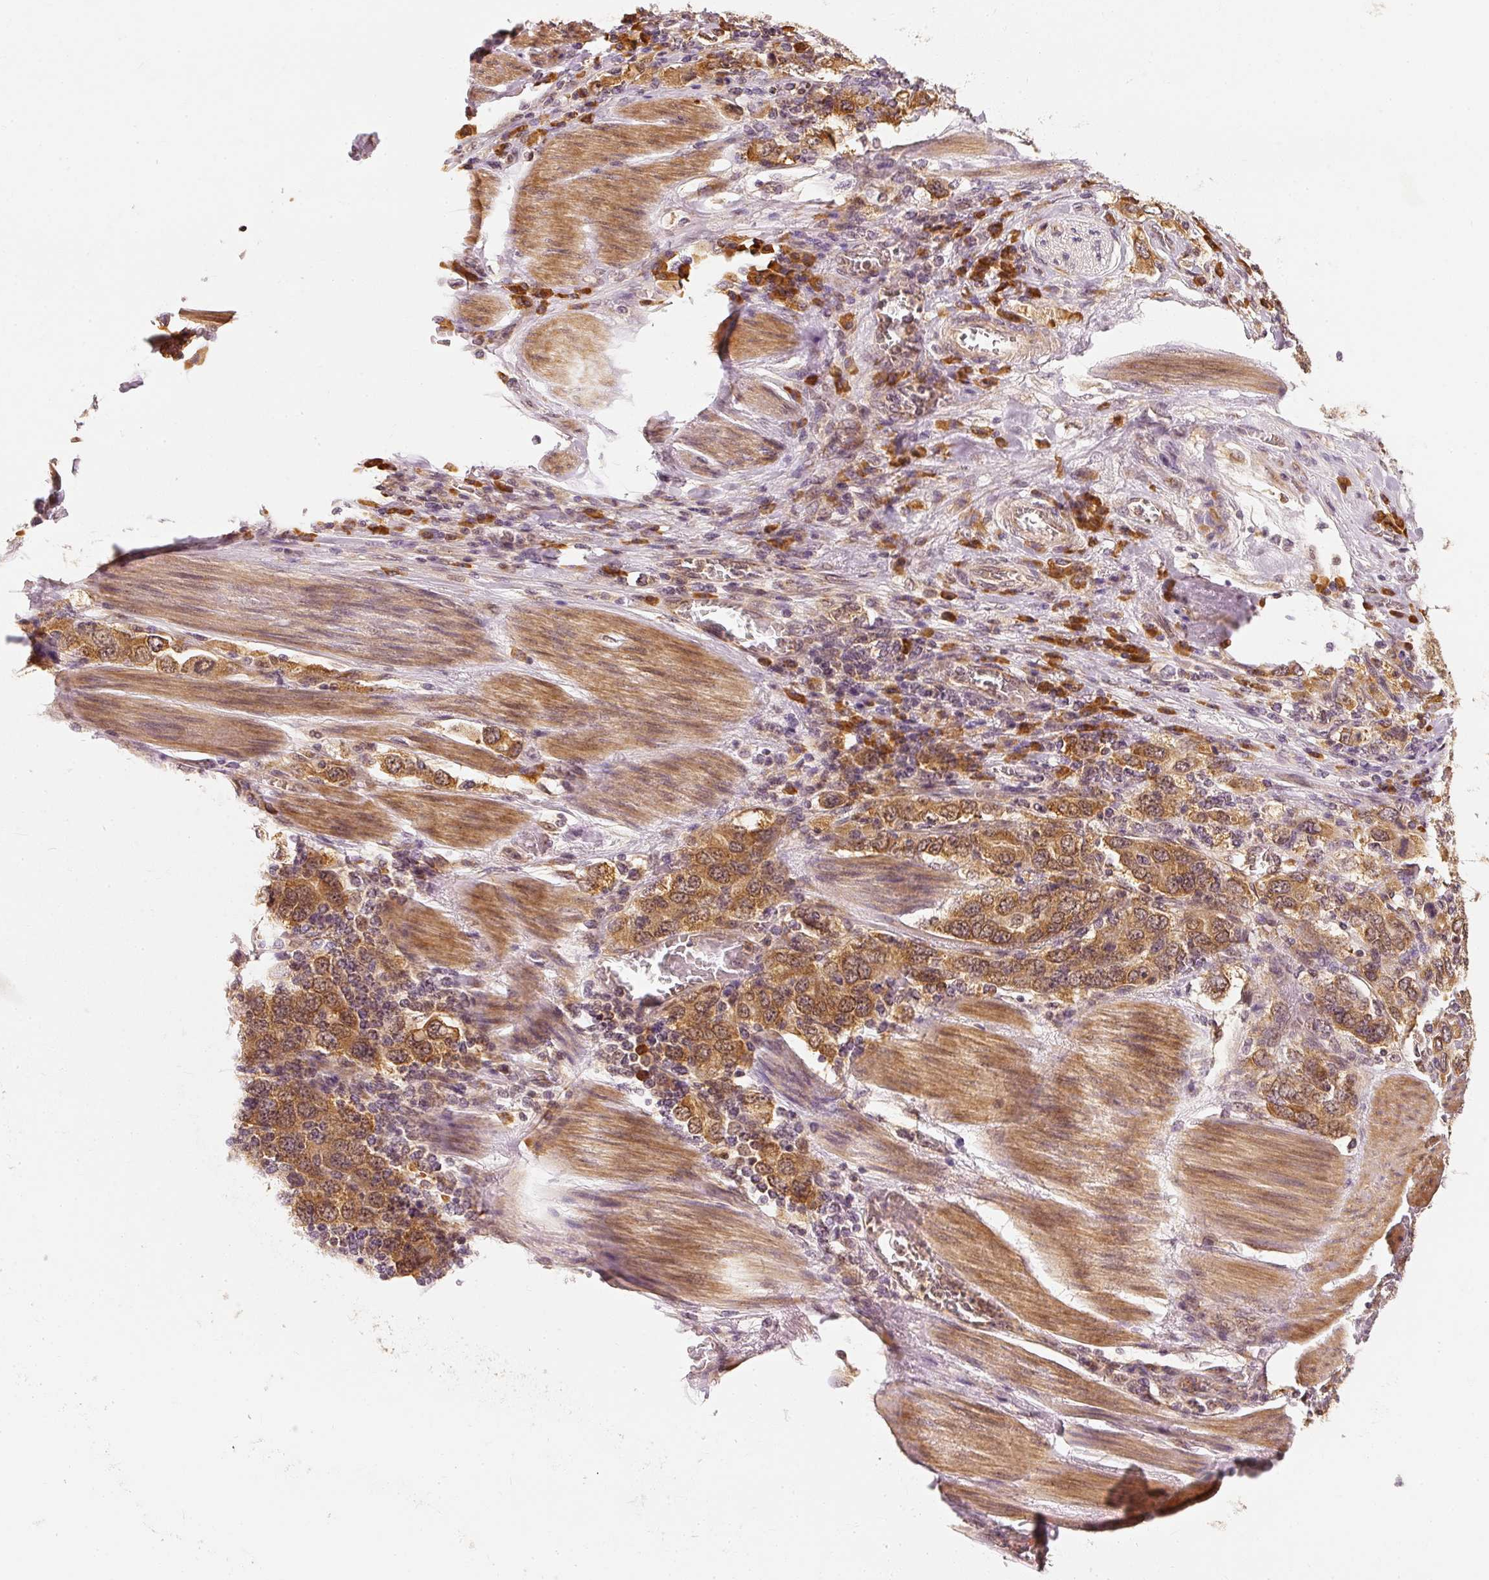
{"staining": {"intensity": "strong", "quantity": ">75%", "location": "cytoplasmic/membranous"}, "tissue": "stomach cancer", "cell_type": "Tumor cells", "image_type": "cancer", "snomed": [{"axis": "morphology", "description": "Adenocarcinoma, NOS"}, {"axis": "topography", "description": "Stomach, upper"}, {"axis": "topography", "description": "Stomach"}], "caption": "IHC (DAB (3,3'-diaminobenzidine)) staining of stomach cancer (adenocarcinoma) displays strong cytoplasmic/membranous protein staining in approximately >75% of tumor cells.", "gene": "EEF1A2", "patient": {"sex": "male", "age": 62}}